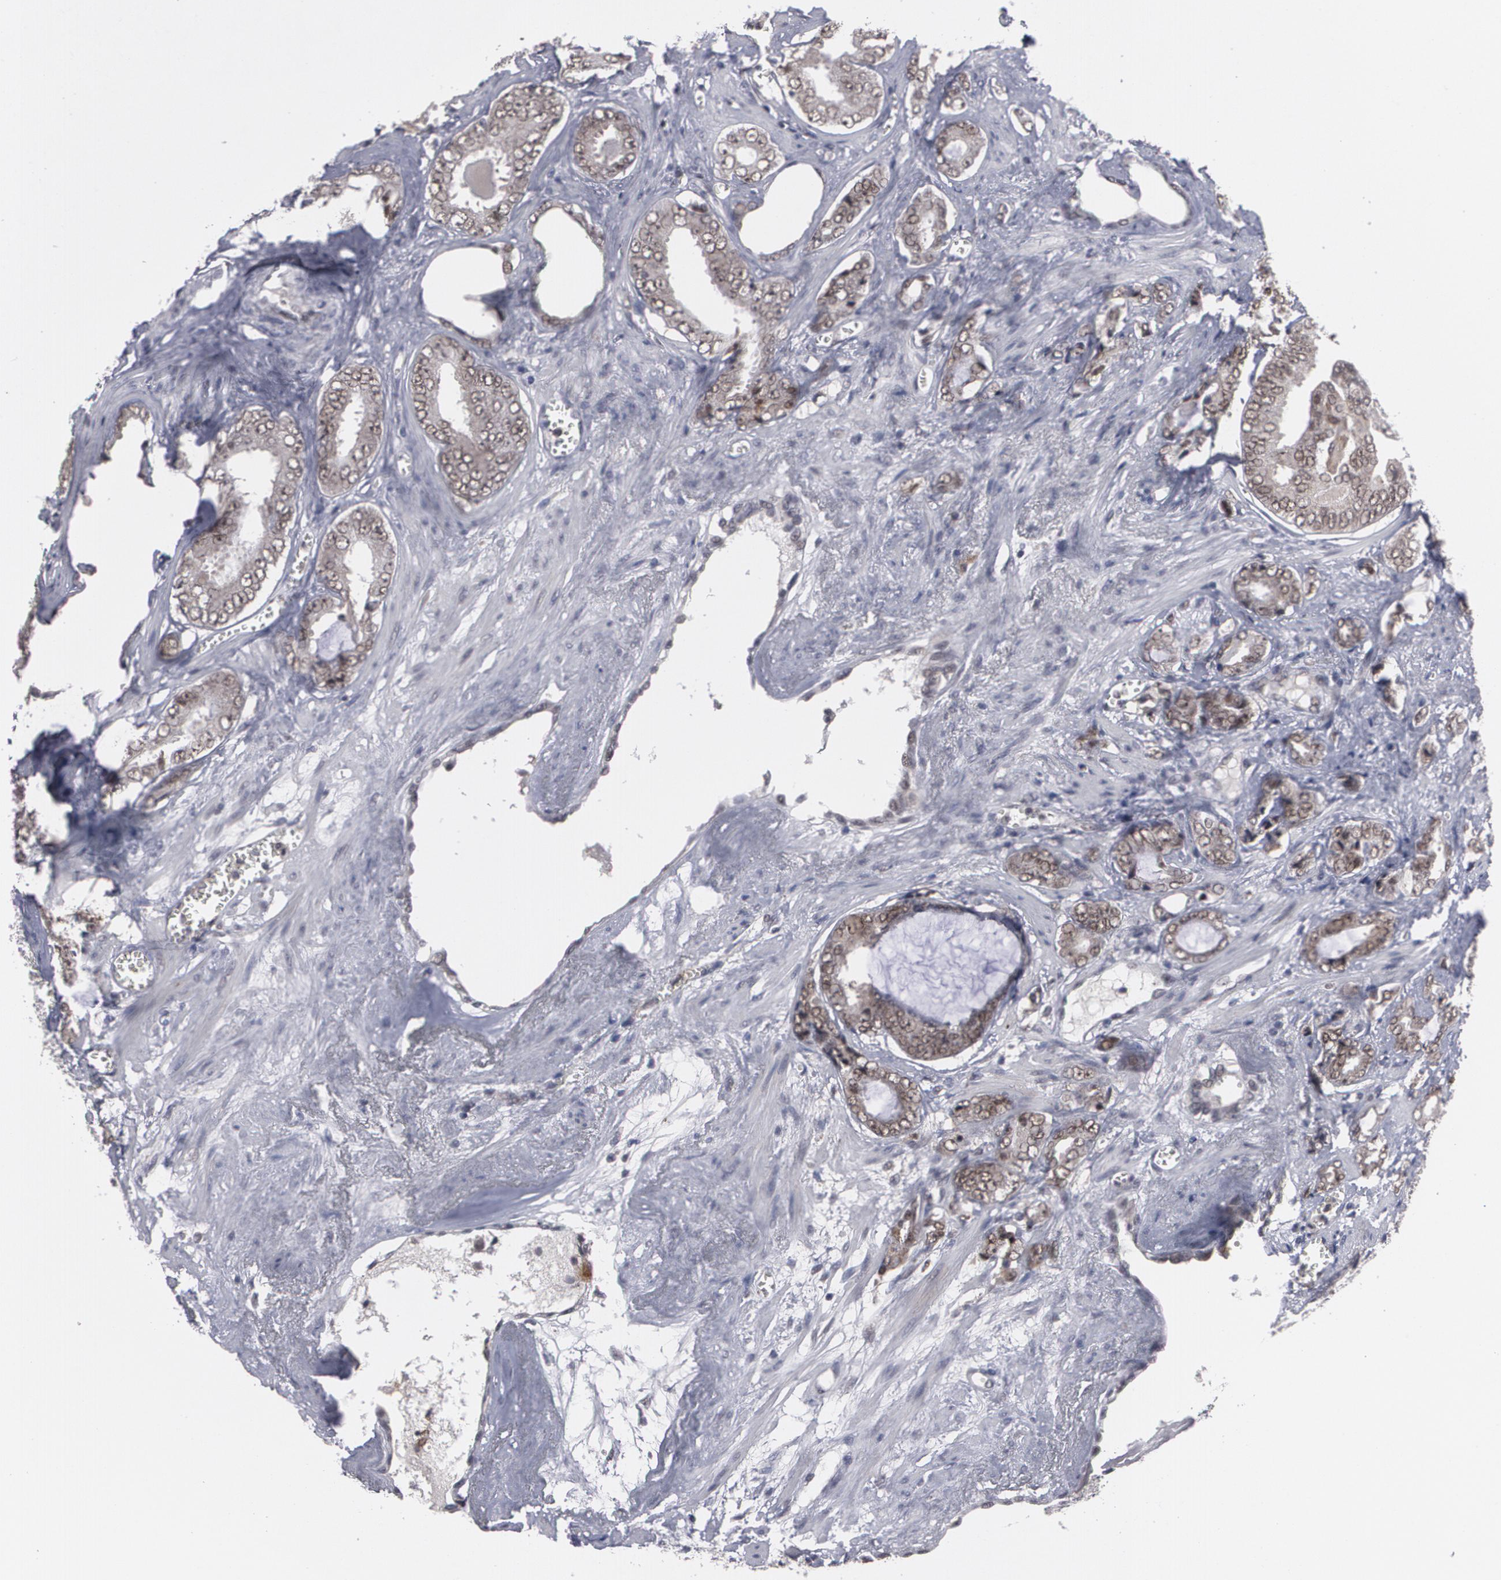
{"staining": {"intensity": "weak", "quantity": "<25%", "location": "nuclear"}, "tissue": "prostate cancer", "cell_type": "Tumor cells", "image_type": "cancer", "snomed": [{"axis": "morphology", "description": "Adenocarcinoma, Medium grade"}, {"axis": "topography", "description": "Prostate"}], "caption": "The IHC micrograph has no significant positivity in tumor cells of prostate cancer (adenocarcinoma (medium-grade)) tissue.", "gene": "INTS6", "patient": {"sex": "male", "age": 79}}